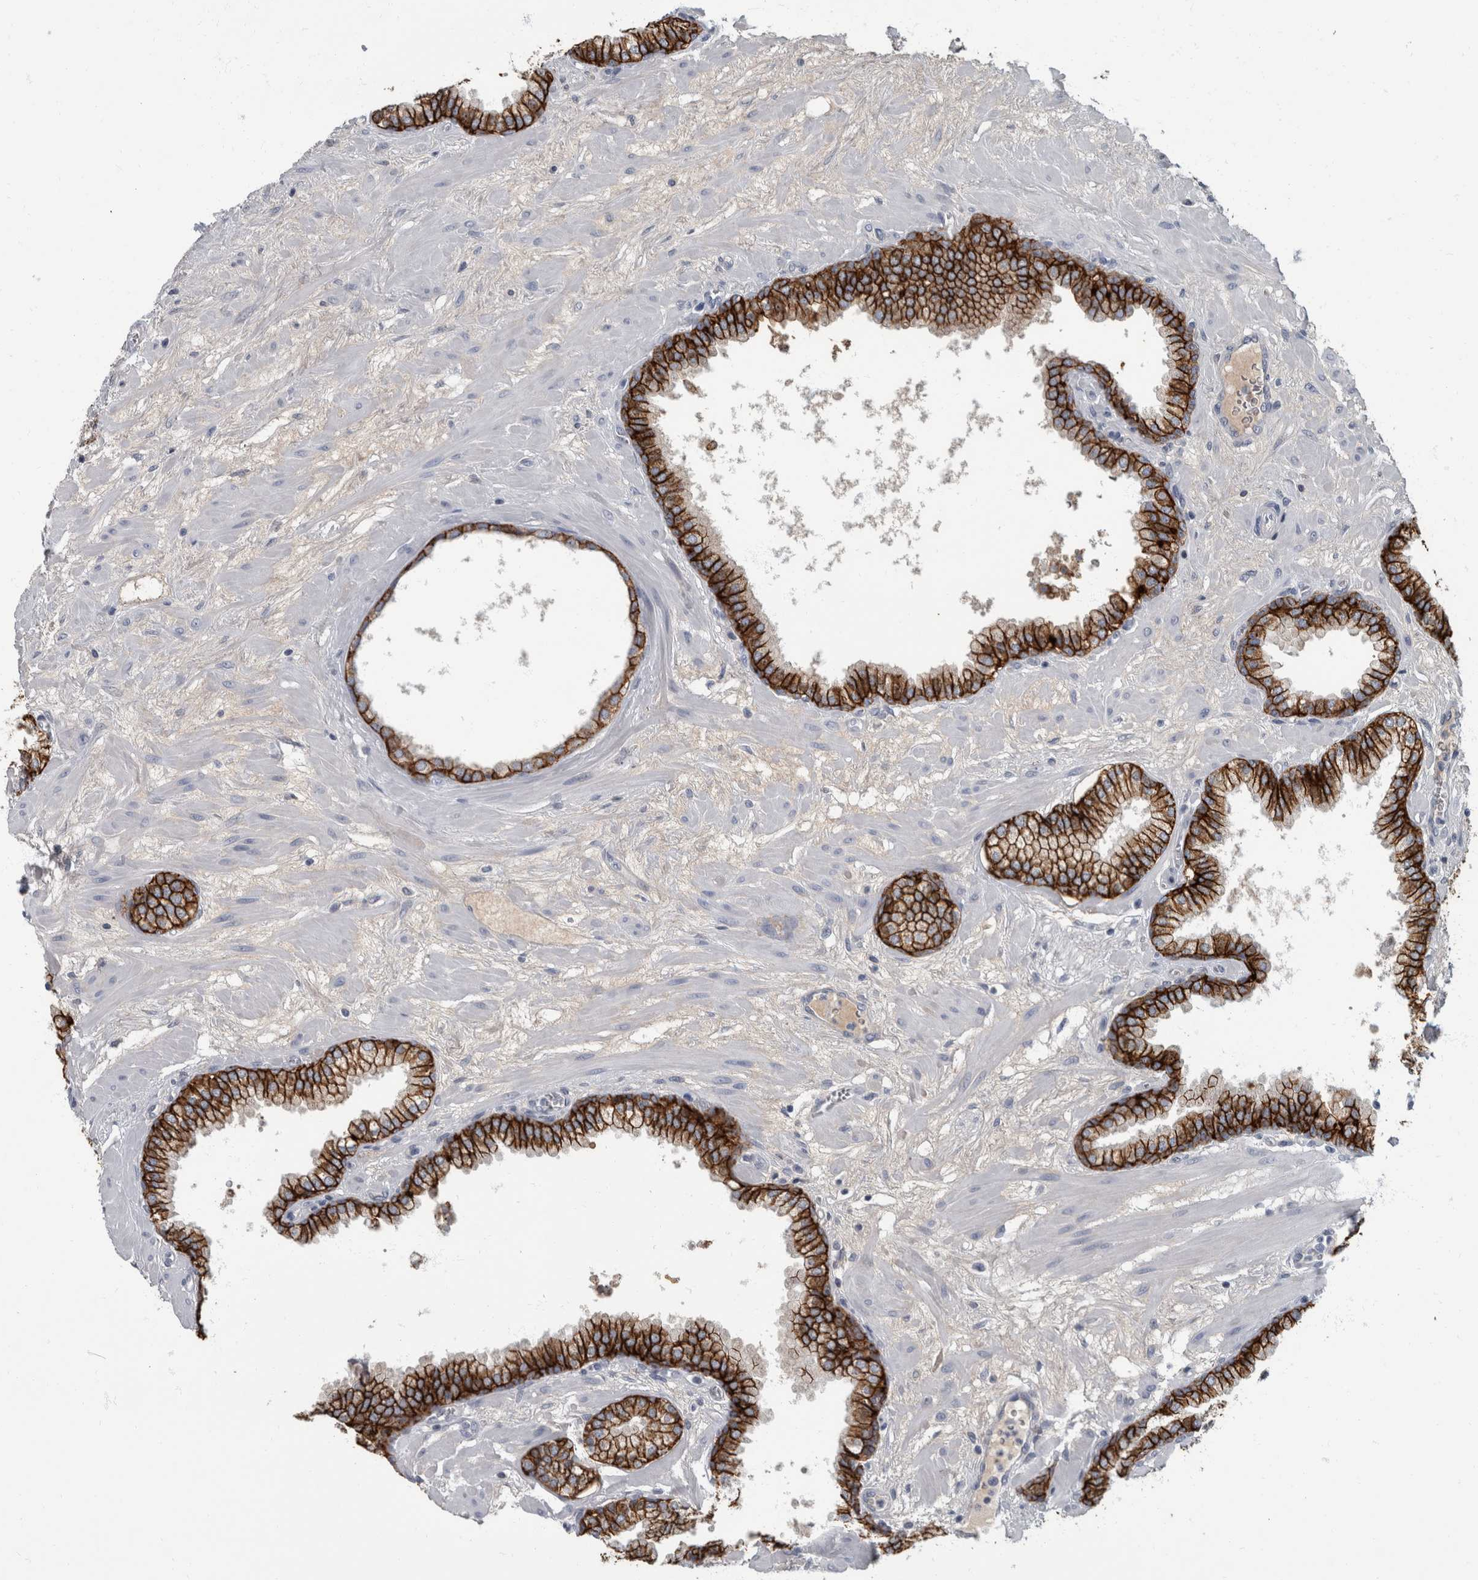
{"staining": {"intensity": "strong", "quantity": ">75%", "location": "cytoplasmic/membranous"}, "tissue": "prostate", "cell_type": "Glandular cells", "image_type": "normal", "snomed": [{"axis": "morphology", "description": "Normal tissue, NOS"}, {"axis": "morphology", "description": "Urothelial carcinoma, Low grade"}, {"axis": "topography", "description": "Urinary bladder"}, {"axis": "topography", "description": "Prostate"}], "caption": "Benign prostate was stained to show a protein in brown. There is high levels of strong cytoplasmic/membranous positivity in about >75% of glandular cells.", "gene": "DSG2", "patient": {"sex": "male", "age": 60}}